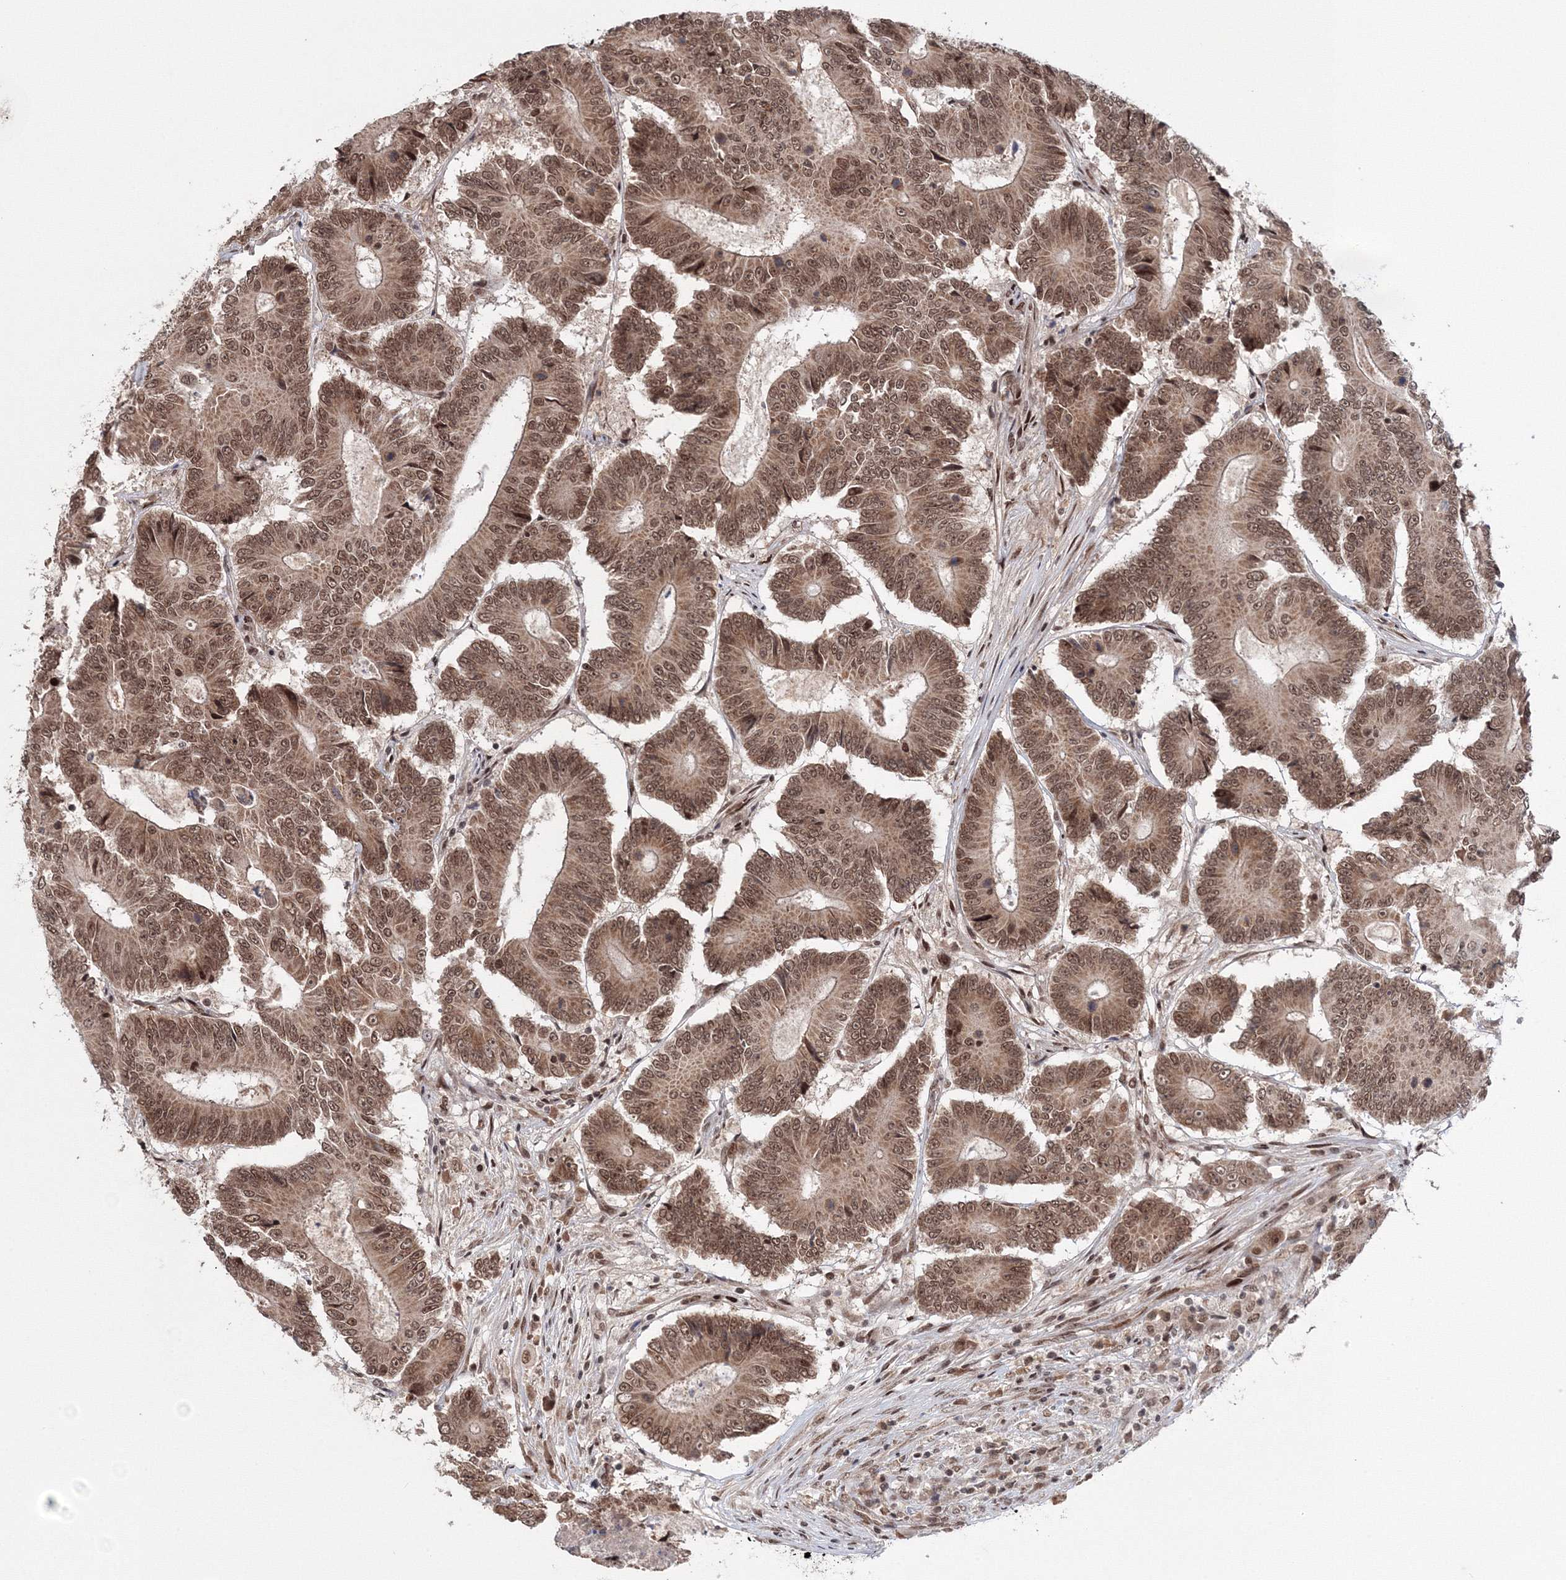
{"staining": {"intensity": "moderate", "quantity": ">75%", "location": "cytoplasmic/membranous,nuclear"}, "tissue": "colorectal cancer", "cell_type": "Tumor cells", "image_type": "cancer", "snomed": [{"axis": "morphology", "description": "Adenocarcinoma, NOS"}, {"axis": "topography", "description": "Colon"}], "caption": "IHC histopathology image of neoplastic tissue: adenocarcinoma (colorectal) stained using immunohistochemistry (IHC) demonstrates medium levels of moderate protein expression localized specifically in the cytoplasmic/membranous and nuclear of tumor cells, appearing as a cytoplasmic/membranous and nuclear brown color.", "gene": "NOA1", "patient": {"sex": "male", "age": 83}}